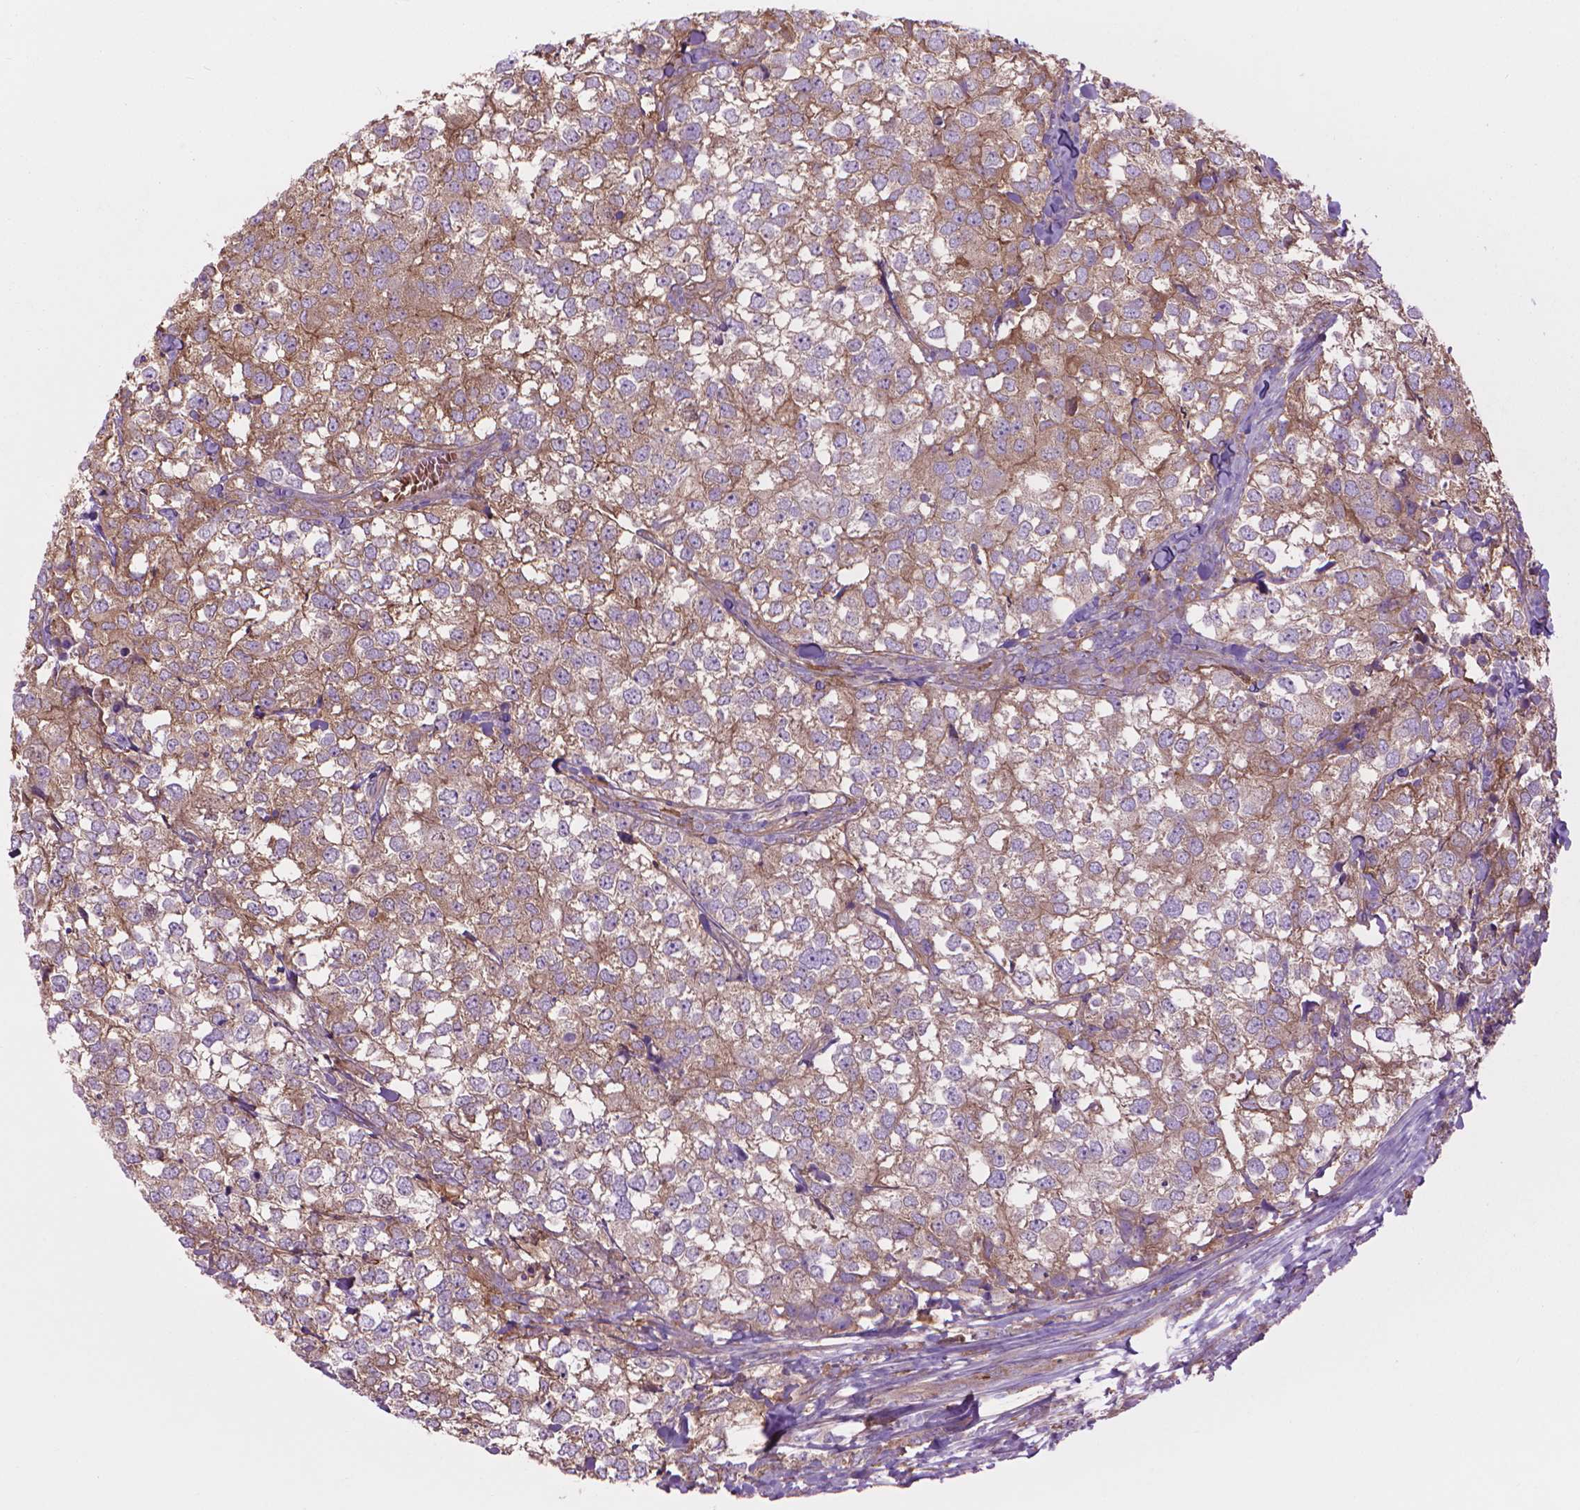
{"staining": {"intensity": "weak", "quantity": ">75%", "location": "cytoplasmic/membranous"}, "tissue": "breast cancer", "cell_type": "Tumor cells", "image_type": "cancer", "snomed": [{"axis": "morphology", "description": "Duct carcinoma"}, {"axis": "topography", "description": "Breast"}], "caption": "Weak cytoplasmic/membranous protein staining is appreciated in about >75% of tumor cells in breast cancer. (Stains: DAB (3,3'-diaminobenzidine) in brown, nuclei in blue, Microscopy: brightfield microscopy at high magnification).", "gene": "CORO1B", "patient": {"sex": "female", "age": 30}}